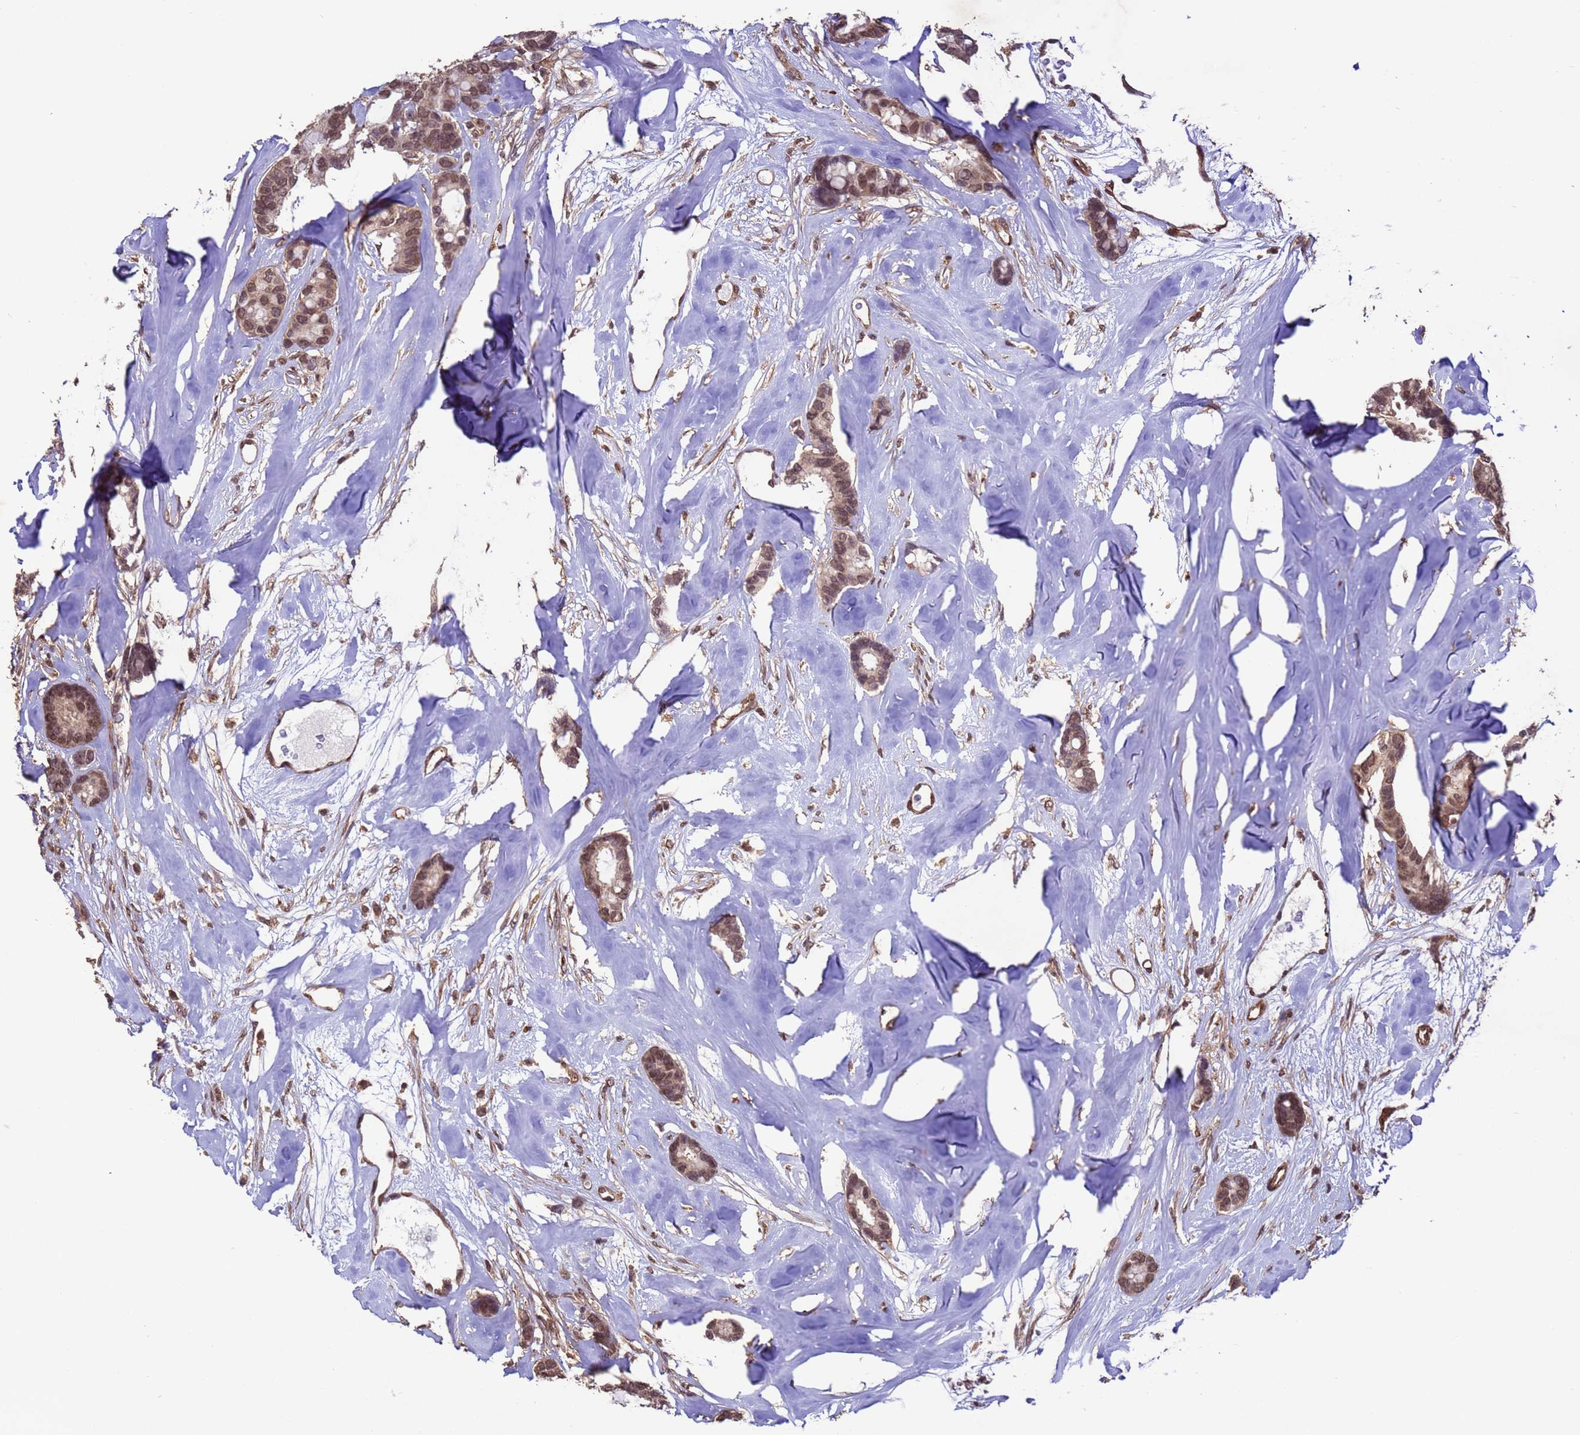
{"staining": {"intensity": "moderate", "quantity": ">75%", "location": "nuclear"}, "tissue": "breast cancer", "cell_type": "Tumor cells", "image_type": "cancer", "snomed": [{"axis": "morphology", "description": "Duct carcinoma"}, {"axis": "topography", "description": "Breast"}], "caption": "A histopathology image of breast cancer stained for a protein shows moderate nuclear brown staining in tumor cells. Nuclei are stained in blue.", "gene": "VSTM4", "patient": {"sex": "female", "age": 87}}